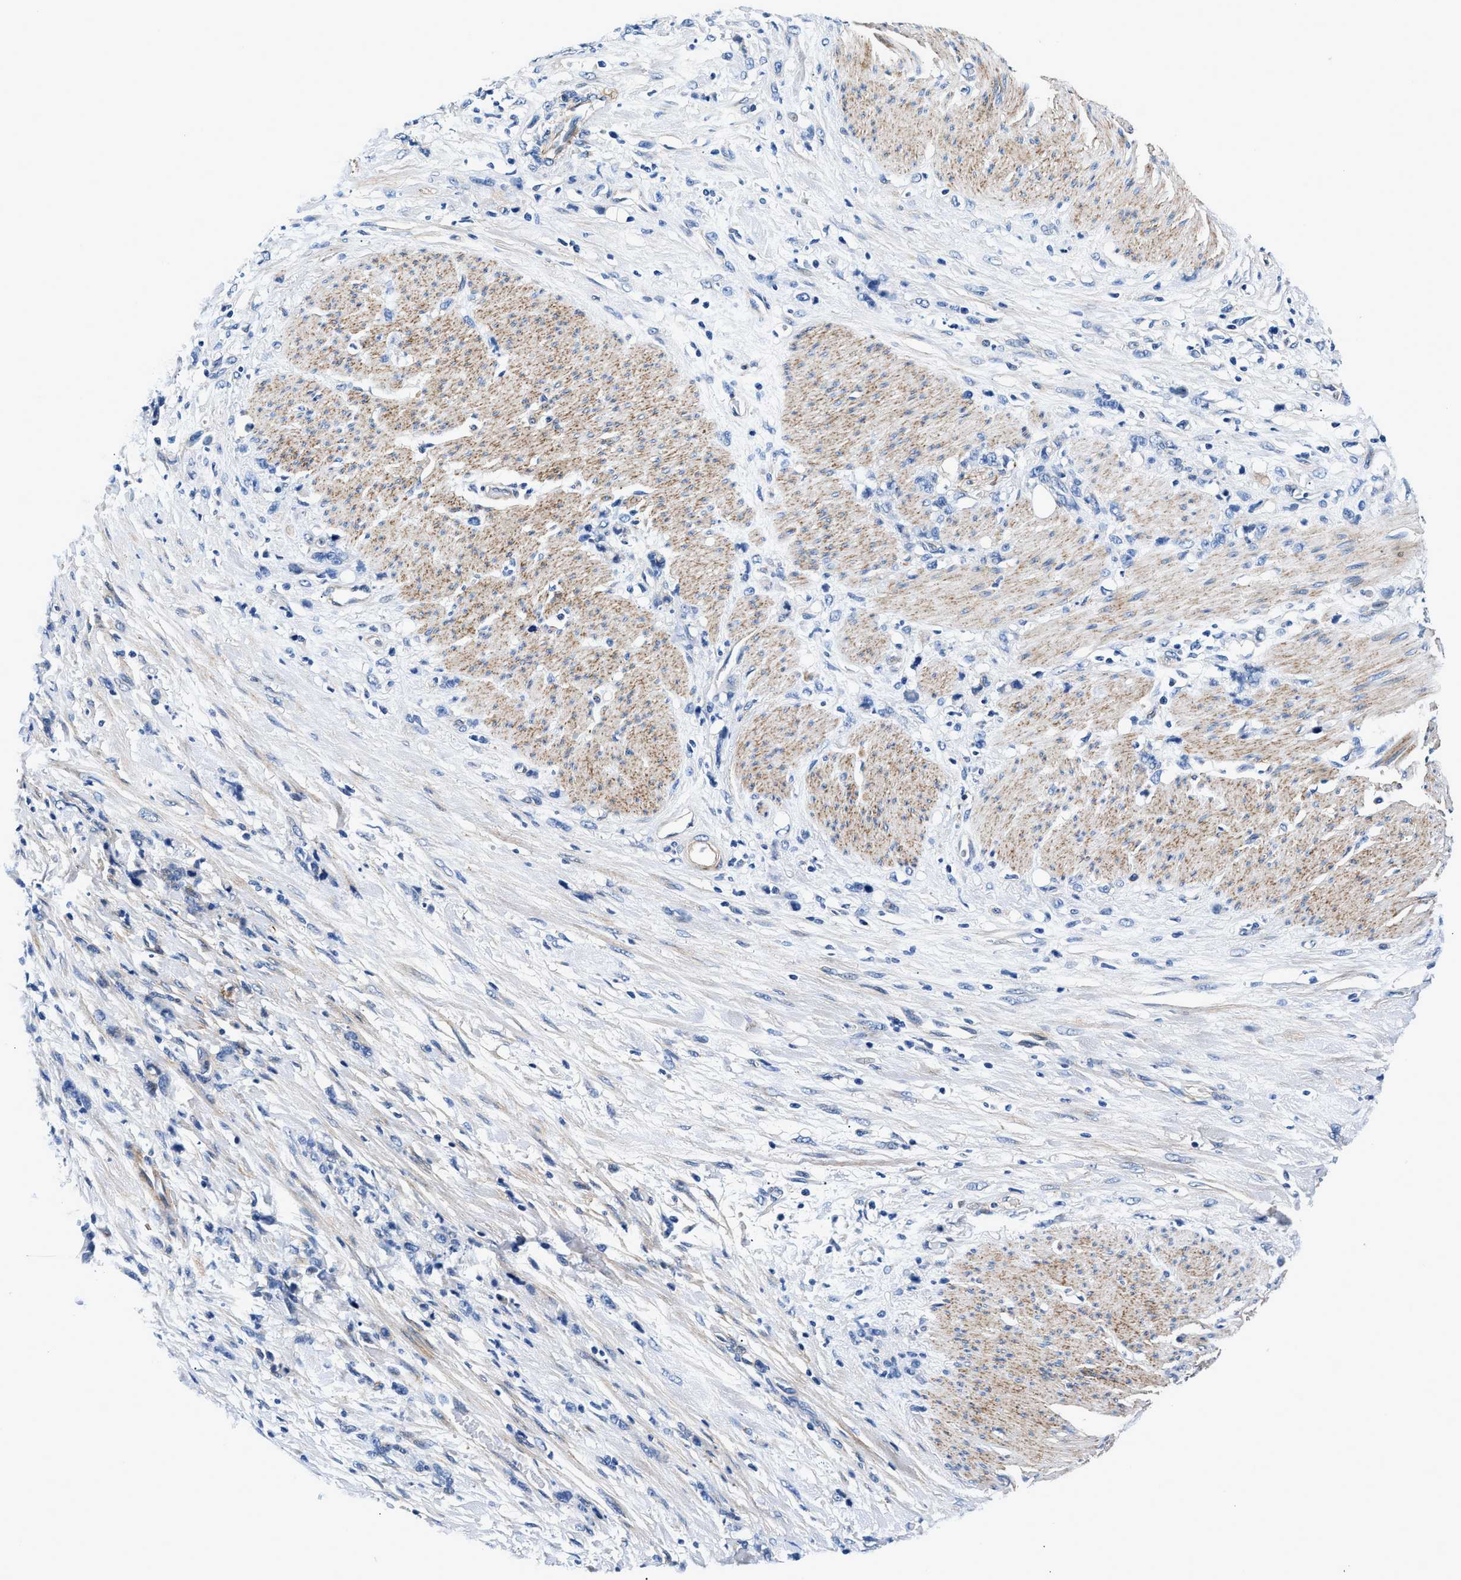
{"staining": {"intensity": "negative", "quantity": "none", "location": "none"}, "tissue": "stomach cancer", "cell_type": "Tumor cells", "image_type": "cancer", "snomed": [{"axis": "morphology", "description": "Adenocarcinoma, NOS"}, {"axis": "topography", "description": "Stomach, lower"}], "caption": "Adenocarcinoma (stomach) stained for a protein using IHC demonstrates no positivity tumor cells.", "gene": "DAG1", "patient": {"sex": "male", "age": 88}}